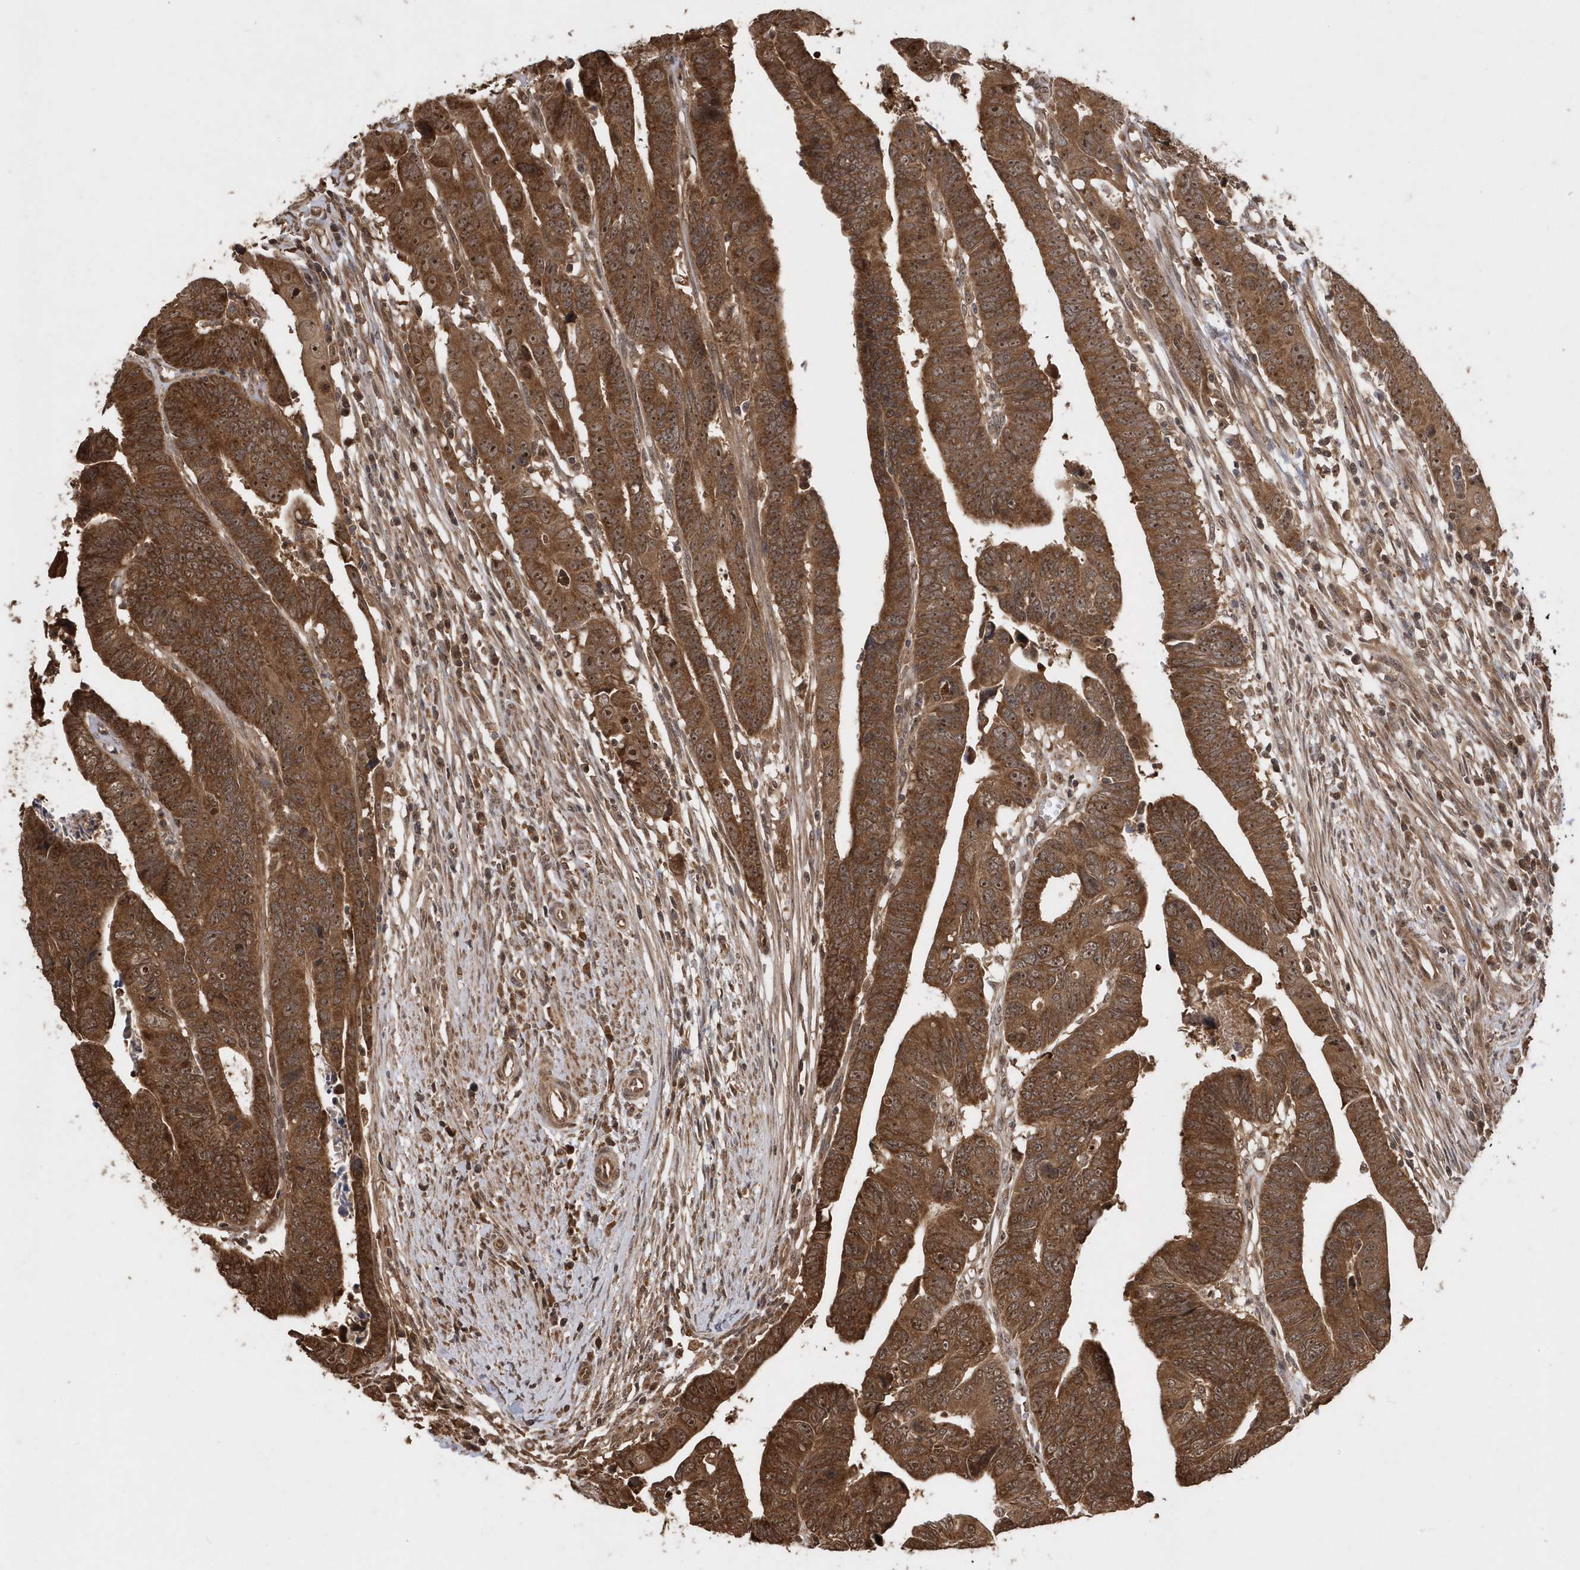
{"staining": {"intensity": "strong", "quantity": ">75%", "location": "cytoplasmic/membranous,nuclear"}, "tissue": "colorectal cancer", "cell_type": "Tumor cells", "image_type": "cancer", "snomed": [{"axis": "morphology", "description": "Adenocarcinoma, NOS"}, {"axis": "topography", "description": "Rectum"}], "caption": "The photomicrograph shows staining of adenocarcinoma (colorectal), revealing strong cytoplasmic/membranous and nuclear protein staining (brown color) within tumor cells.", "gene": "WASHC5", "patient": {"sex": "female", "age": 65}}